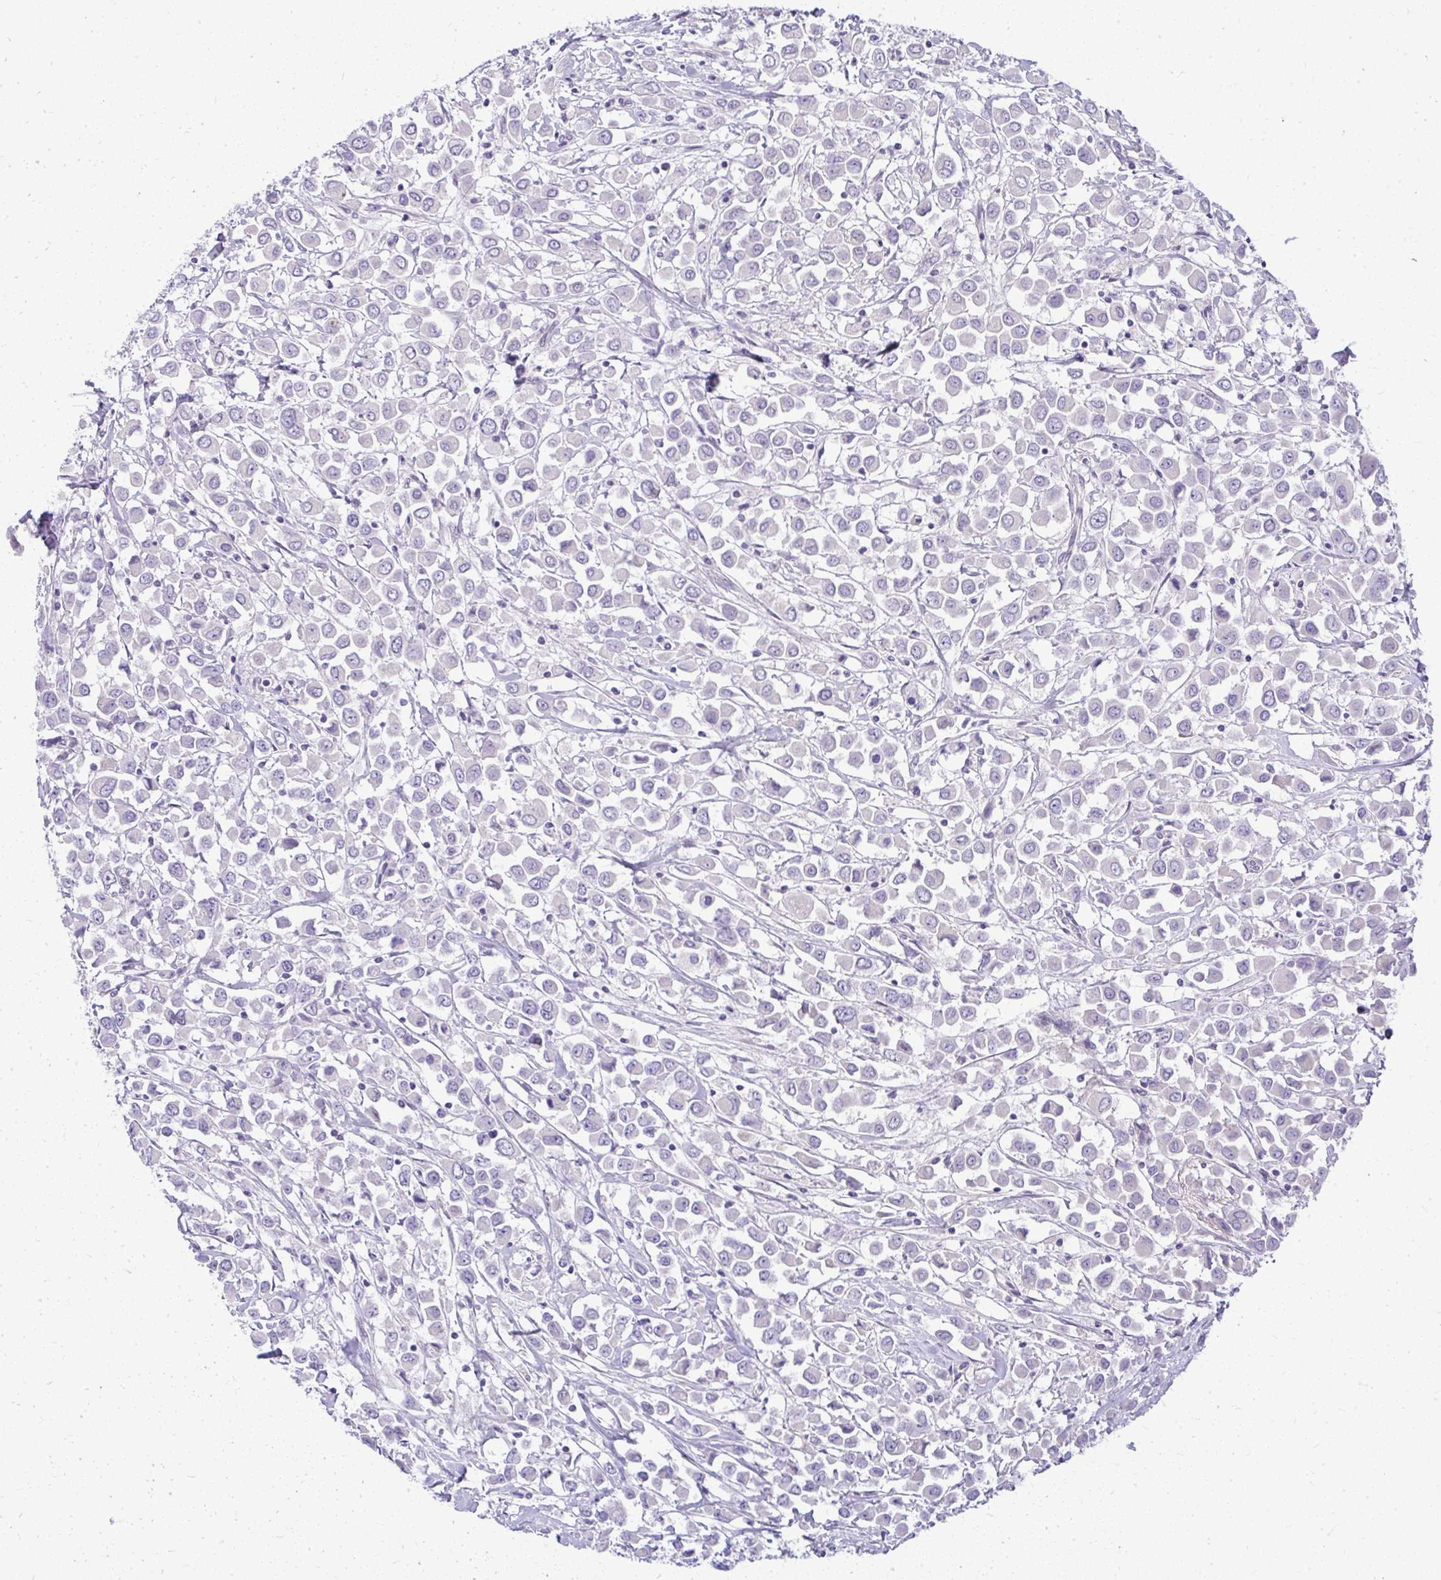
{"staining": {"intensity": "negative", "quantity": "none", "location": "none"}, "tissue": "breast cancer", "cell_type": "Tumor cells", "image_type": "cancer", "snomed": [{"axis": "morphology", "description": "Duct carcinoma"}, {"axis": "topography", "description": "Breast"}], "caption": "Immunohistochemistry histopathology image of neoplastic tissue: human breast cancer stained with DAB demonstrates no significant protein staining in tumor cells.", "gene": "TEX33", "patient": {"sex": "female", "age": 61}}